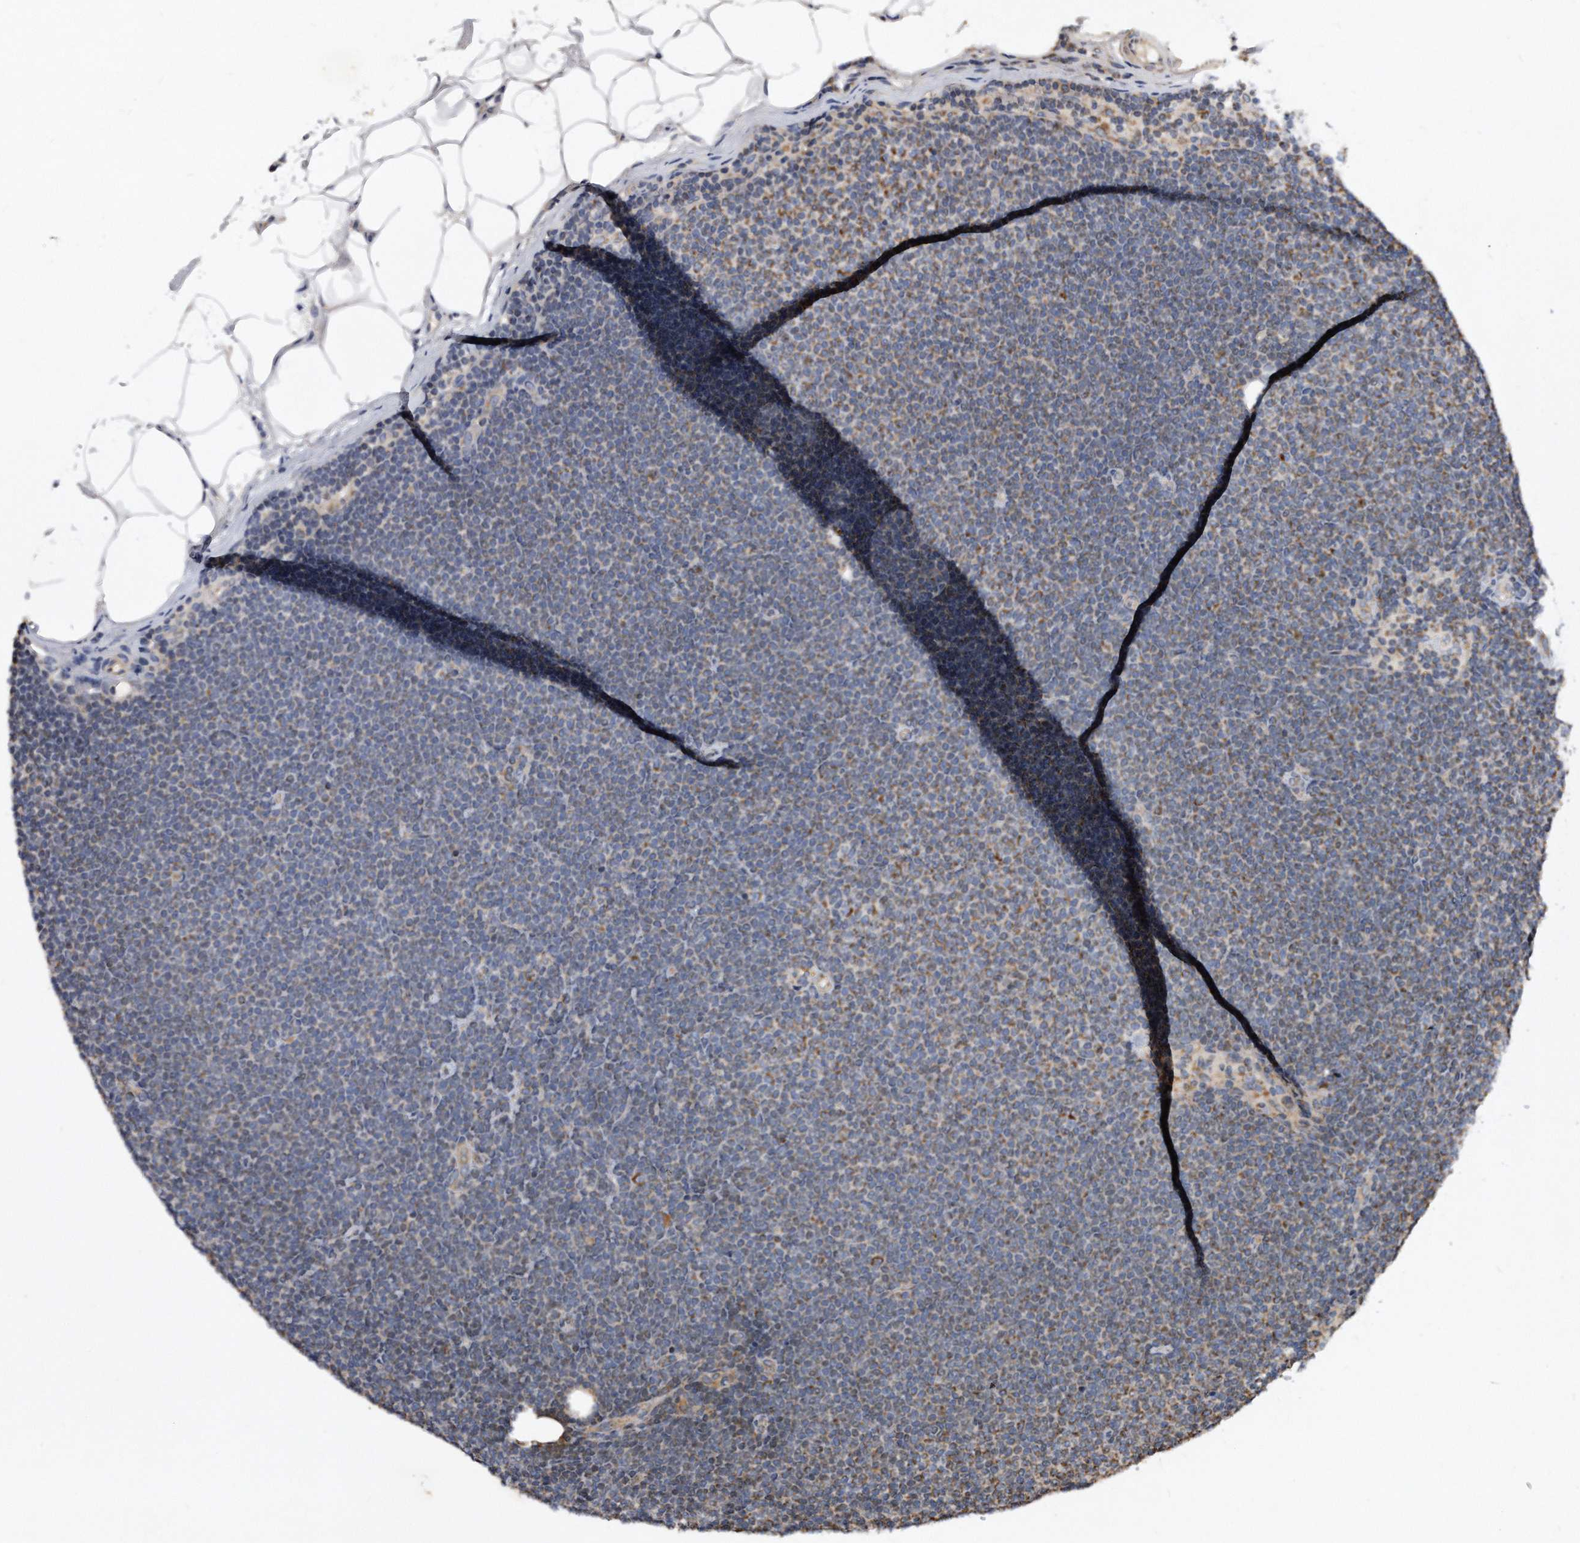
{"staining": {"intensity": "weak", "quantity": "25%-75%", "location": "cytoplasmic/membranous"}, "tissue": "lymphoma", "cell_type": "Tumor cells", "image_type": "cancer", "snomed": [{"axis": "morphology", "description": "Malignant lymphoma, non-Hodgkin's type, Low grade"}, {"axis": "topography", "description": "Lymph node"}], "caption": "IHC histopathology image of neoplastic tissue: low-grade malignant lymphoma, non-Hodgkin's type stained using IHC shows low levels of weak protein expression localized specifically in the cytoplasmic/membranous of tumor cells, appearing as a cytoplasmic/membranous brown color.", "gene": "PPP5C", "patient": {"sex": "female", "age": 53}}